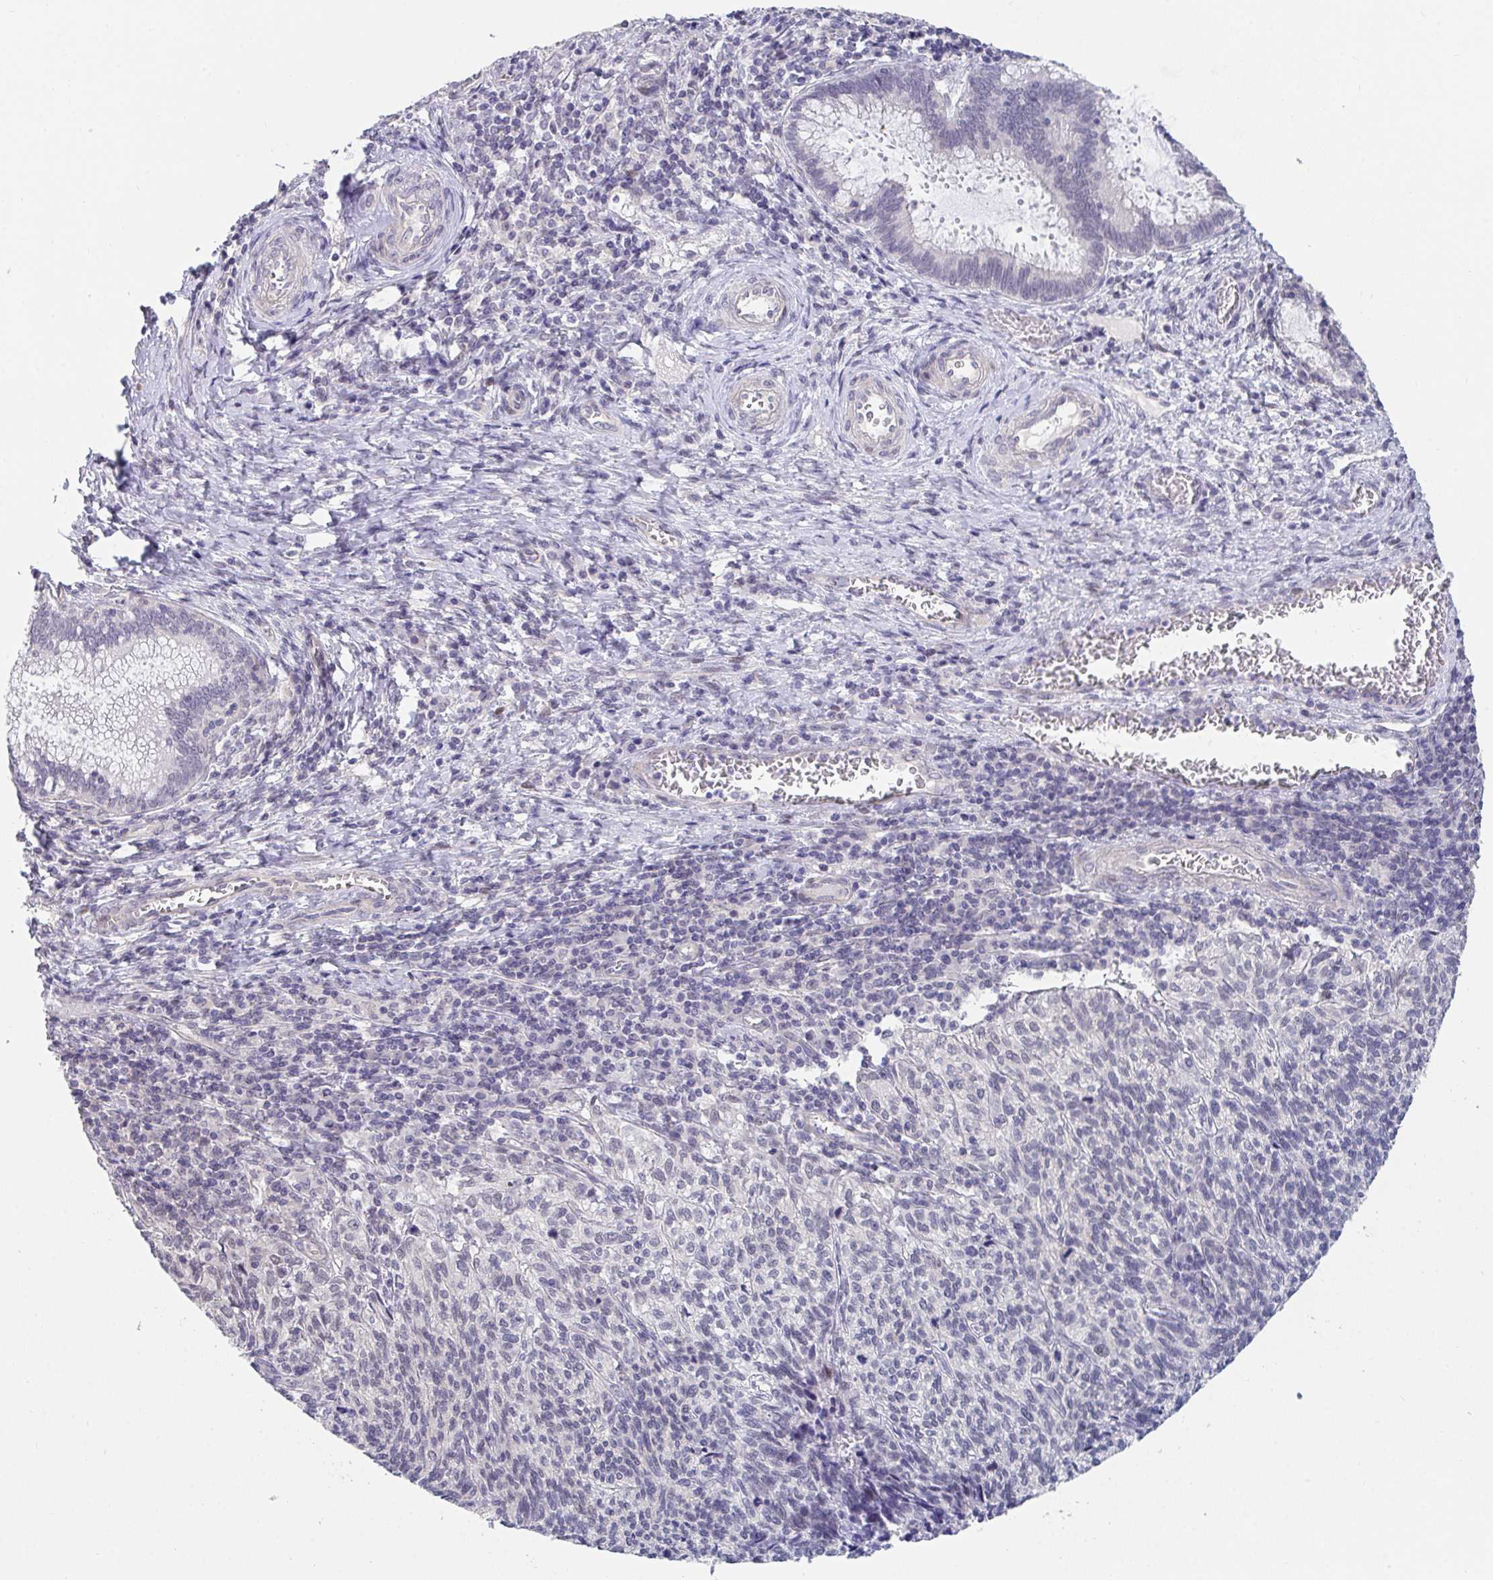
{"staining": {"intensity": "negative", "quantity": "none", "location": "none"}, "tissue": "cervical cancer", "cell_type": "Tumor cells", "image_type": "cancer", "snomed": [{"axis": "morphology", "description": "Squamous cell carcinoma, NOS"}, {"axis": "topography", "description": "Cervix"}], "caption": "IHC of human cervical cancer (squamous cell carcinoma) shows no expression in tumor cells.", "gene": "FAM156B", "patient": {"sex": "female", "age": 45}}